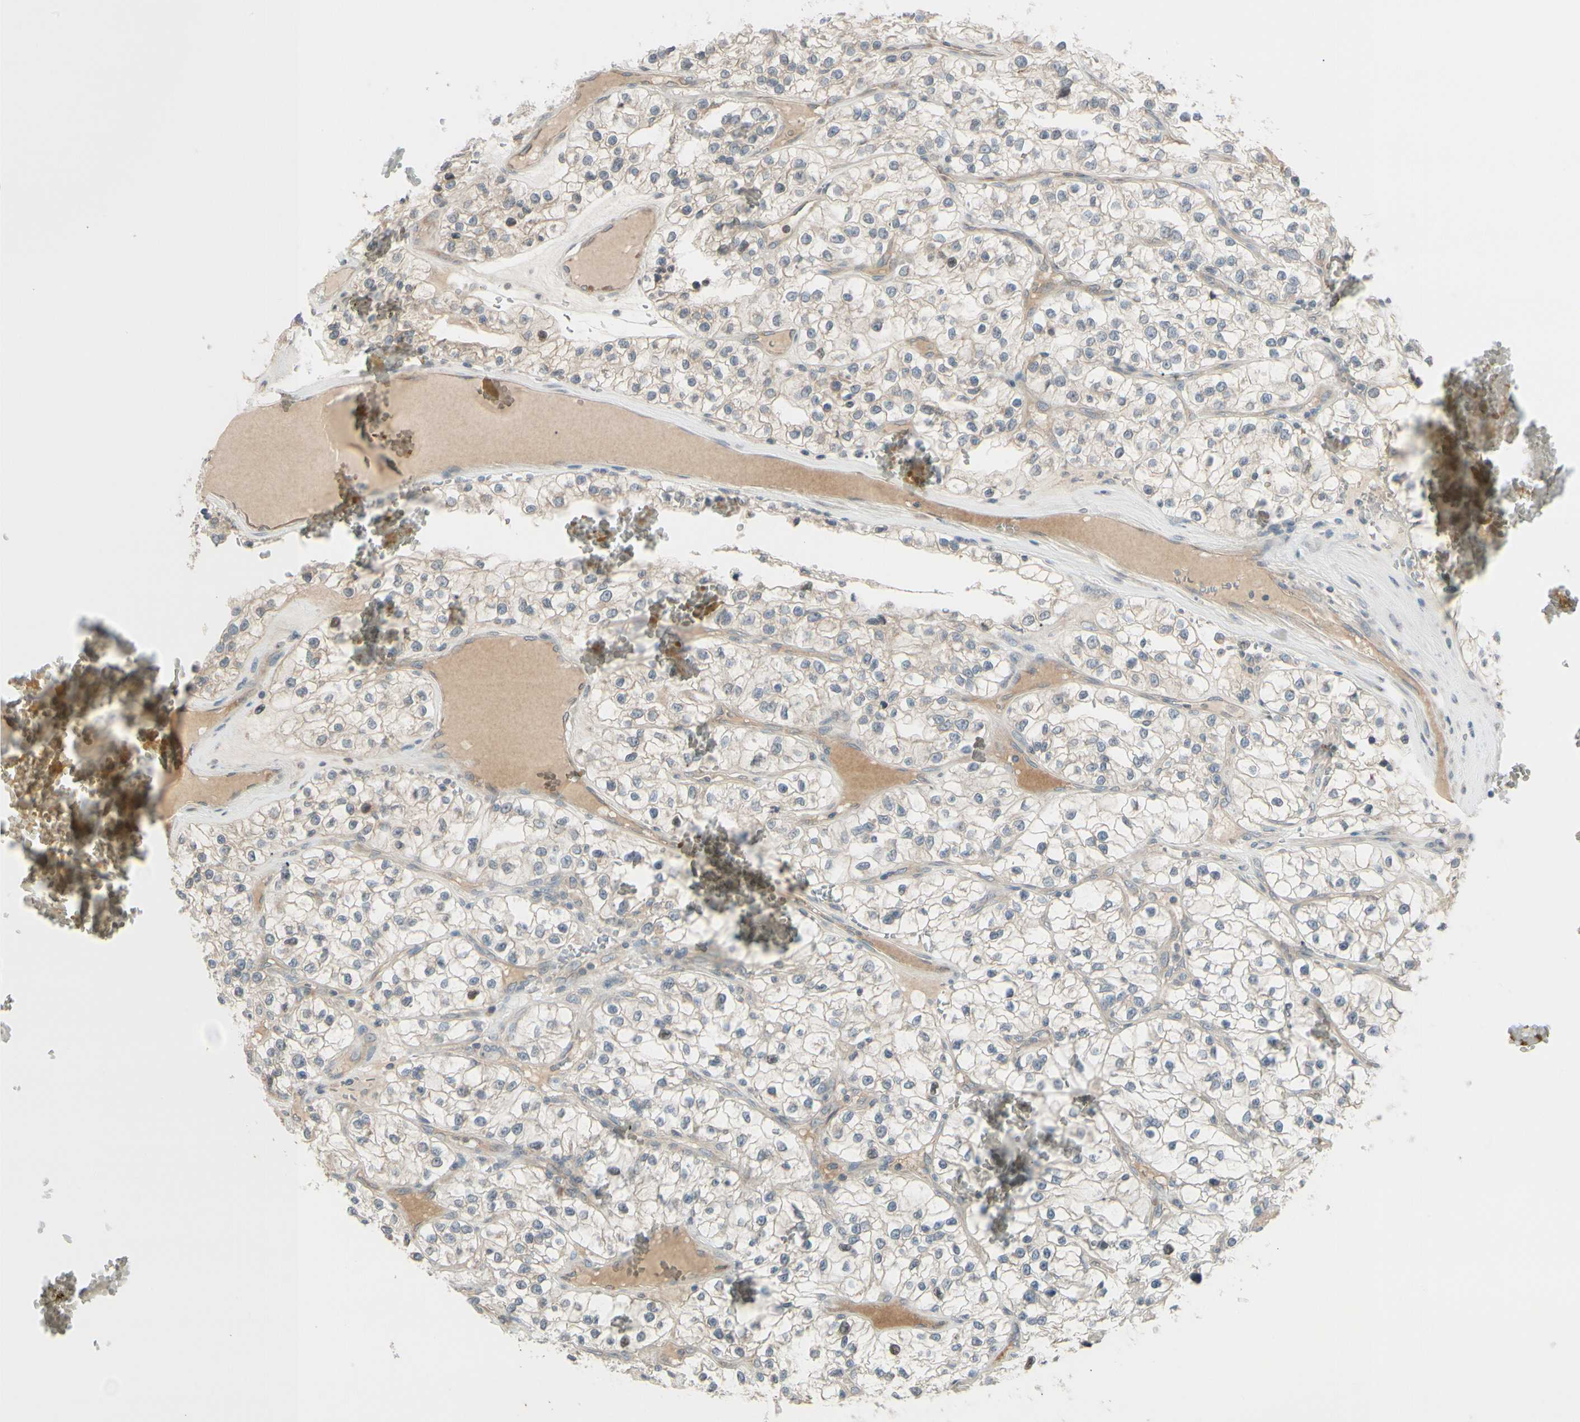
{"staining": {"intensity": "weak", "quantity": "25%-75%", "location": "cytoplasmic/membranous"}, "tissue": "renal cancer", "cell_type": "Tumor cells", "image_type": "cancer", "snomed": [{"axis": "morphology", "description": "Adenocarcinoma, NOS"}, {"axis": "topography", "description": "Kidney"}], "caption": "Adenocarcinoma (renal) was stained to show a protein in brown. There is low levels of weak cytoplasmic/membranous staining in about 25%-75% of tumor cells.", "gene": "FGF10", "patient": {"sex": "female", "age": 57}}